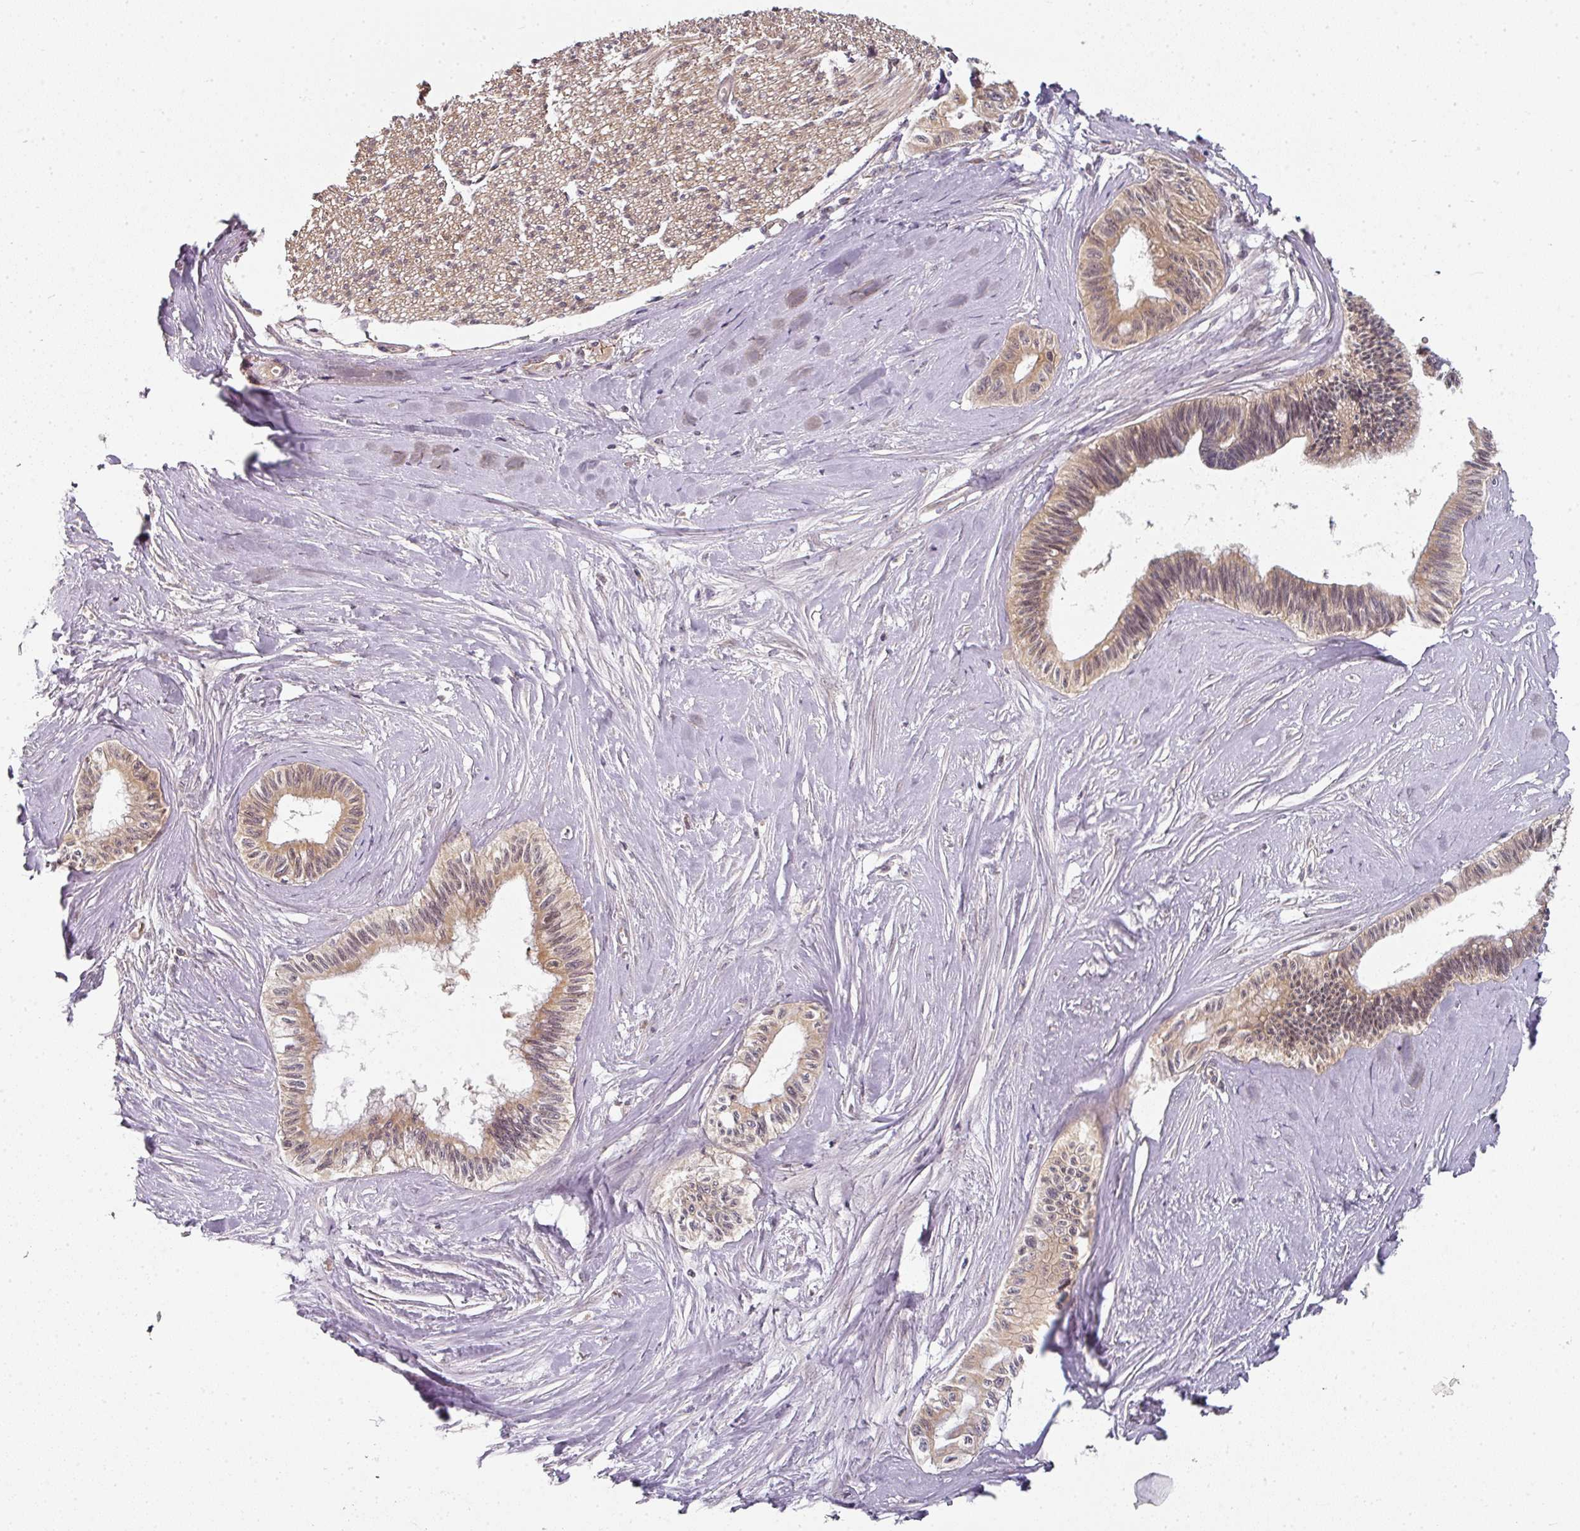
{"staining": {"intensity": "moderate", "quantity": "25%-75%", "location": "cytoplasmic/membranous"}, "tissue": "pancreatic cancer", "cell_type": "Tumor cells", "image_type": "cancer", "snomed": [{"axis": "morphology", "description": "Adenocarcinoma, NOS"}, {"axis": "topography", "description": "Pancreas"}], "caption": "Adenocarcinoma (pancreatic) stained for a protein (brown) demonstrates moderate cytoplasmic/membranous positive expression in approximately 25%-75% of tumor cells.", "gene": "MAP2K2", "patient": {"sex": "male", "age": 71}}